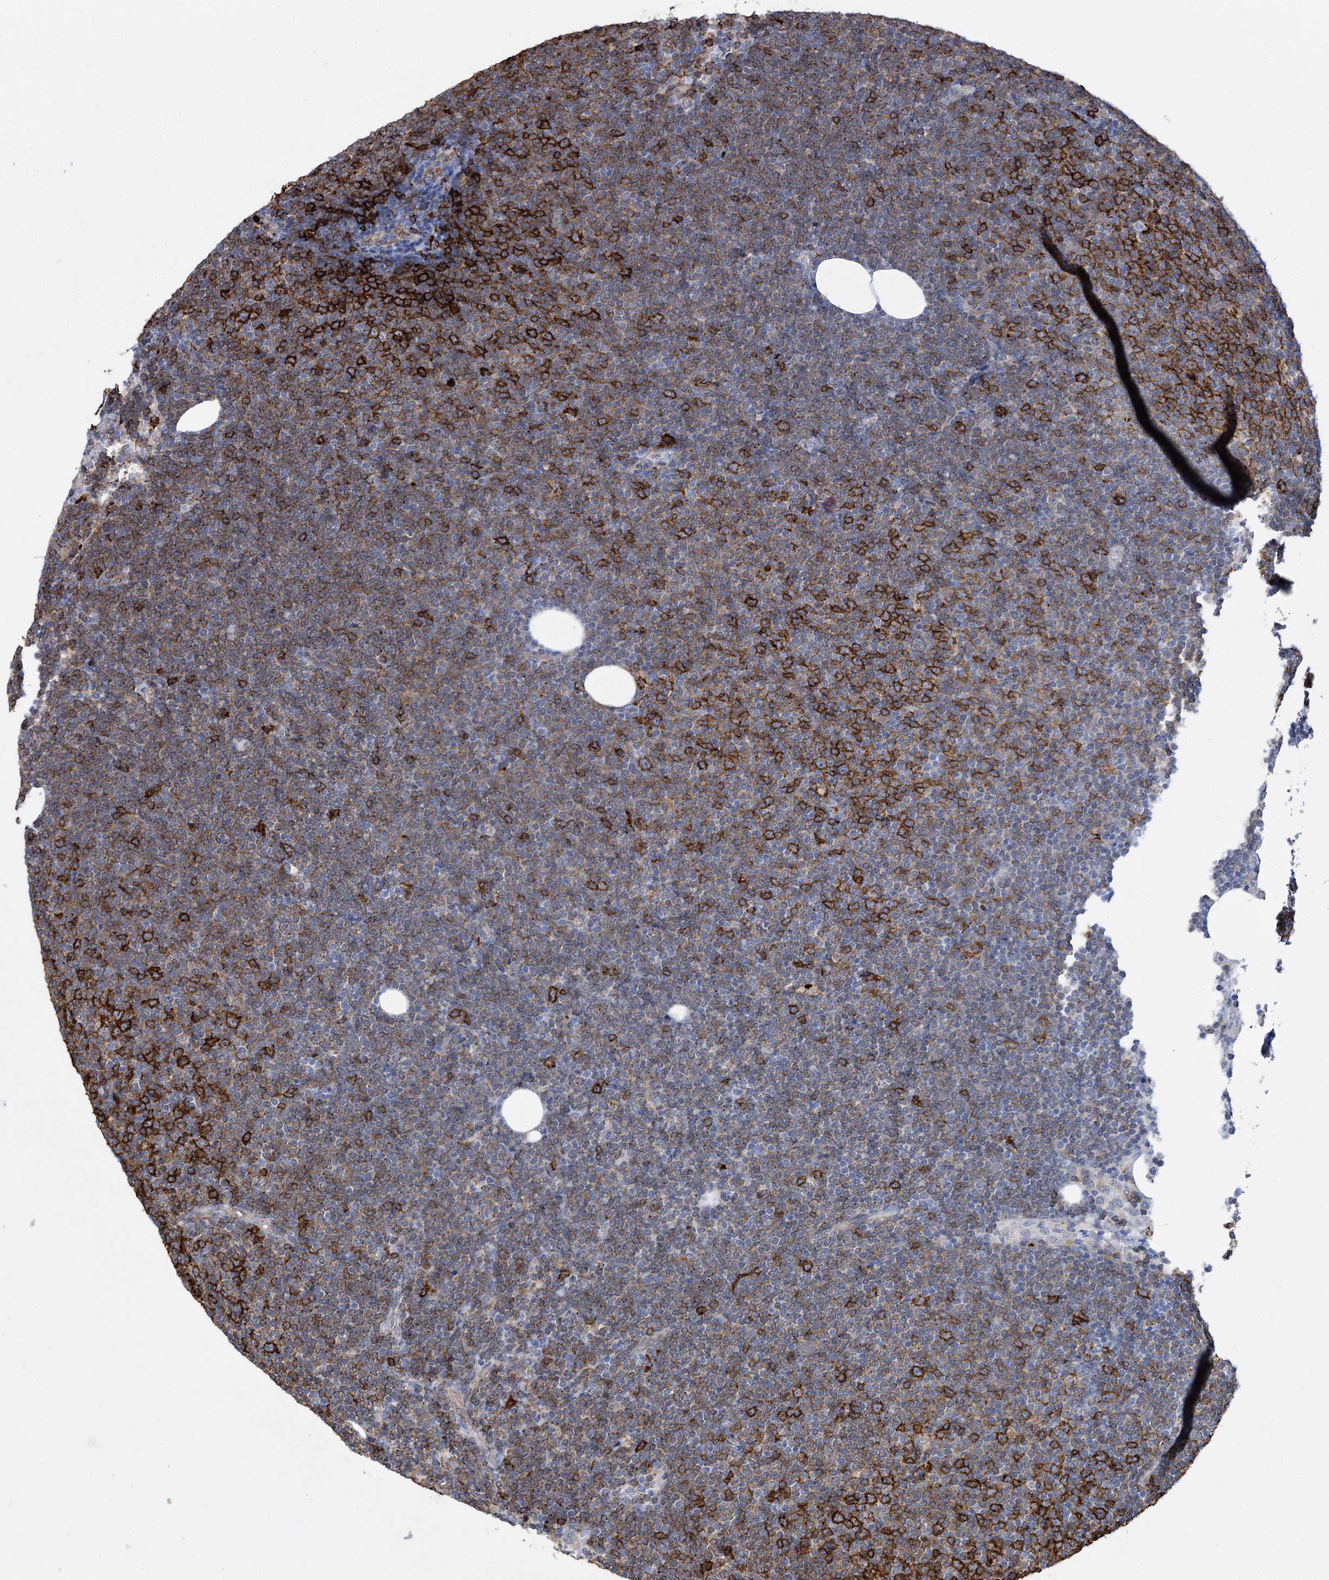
{"staining": {"intensity": "moderate", "quantity": "25%-75%", "location": "cytoplasmic/membranous"}, "tissue": "lymphoma", "cell_type": "Tumor cells", "image_type": "cancer", "snomed": [{"axis": "morphology", "description": "Malignant lymphoma, non-Hodgkin's type, Low grade"}, {"axis": "topography", "description": "Lymph node"}], "caption": "The micrograph exhibits staining of lymphoma, revealing moderate cytoplasmic/membranous protein expression (brown color) within tumor cells. Using DAB (3,3'-diaminobenzidine) (brown) and hematoxylin (blue) stains, captured at high magnification using brightfield microscopy.", "gene": "PIWIL4", "patient": {"sex": "female", "age": 53}}